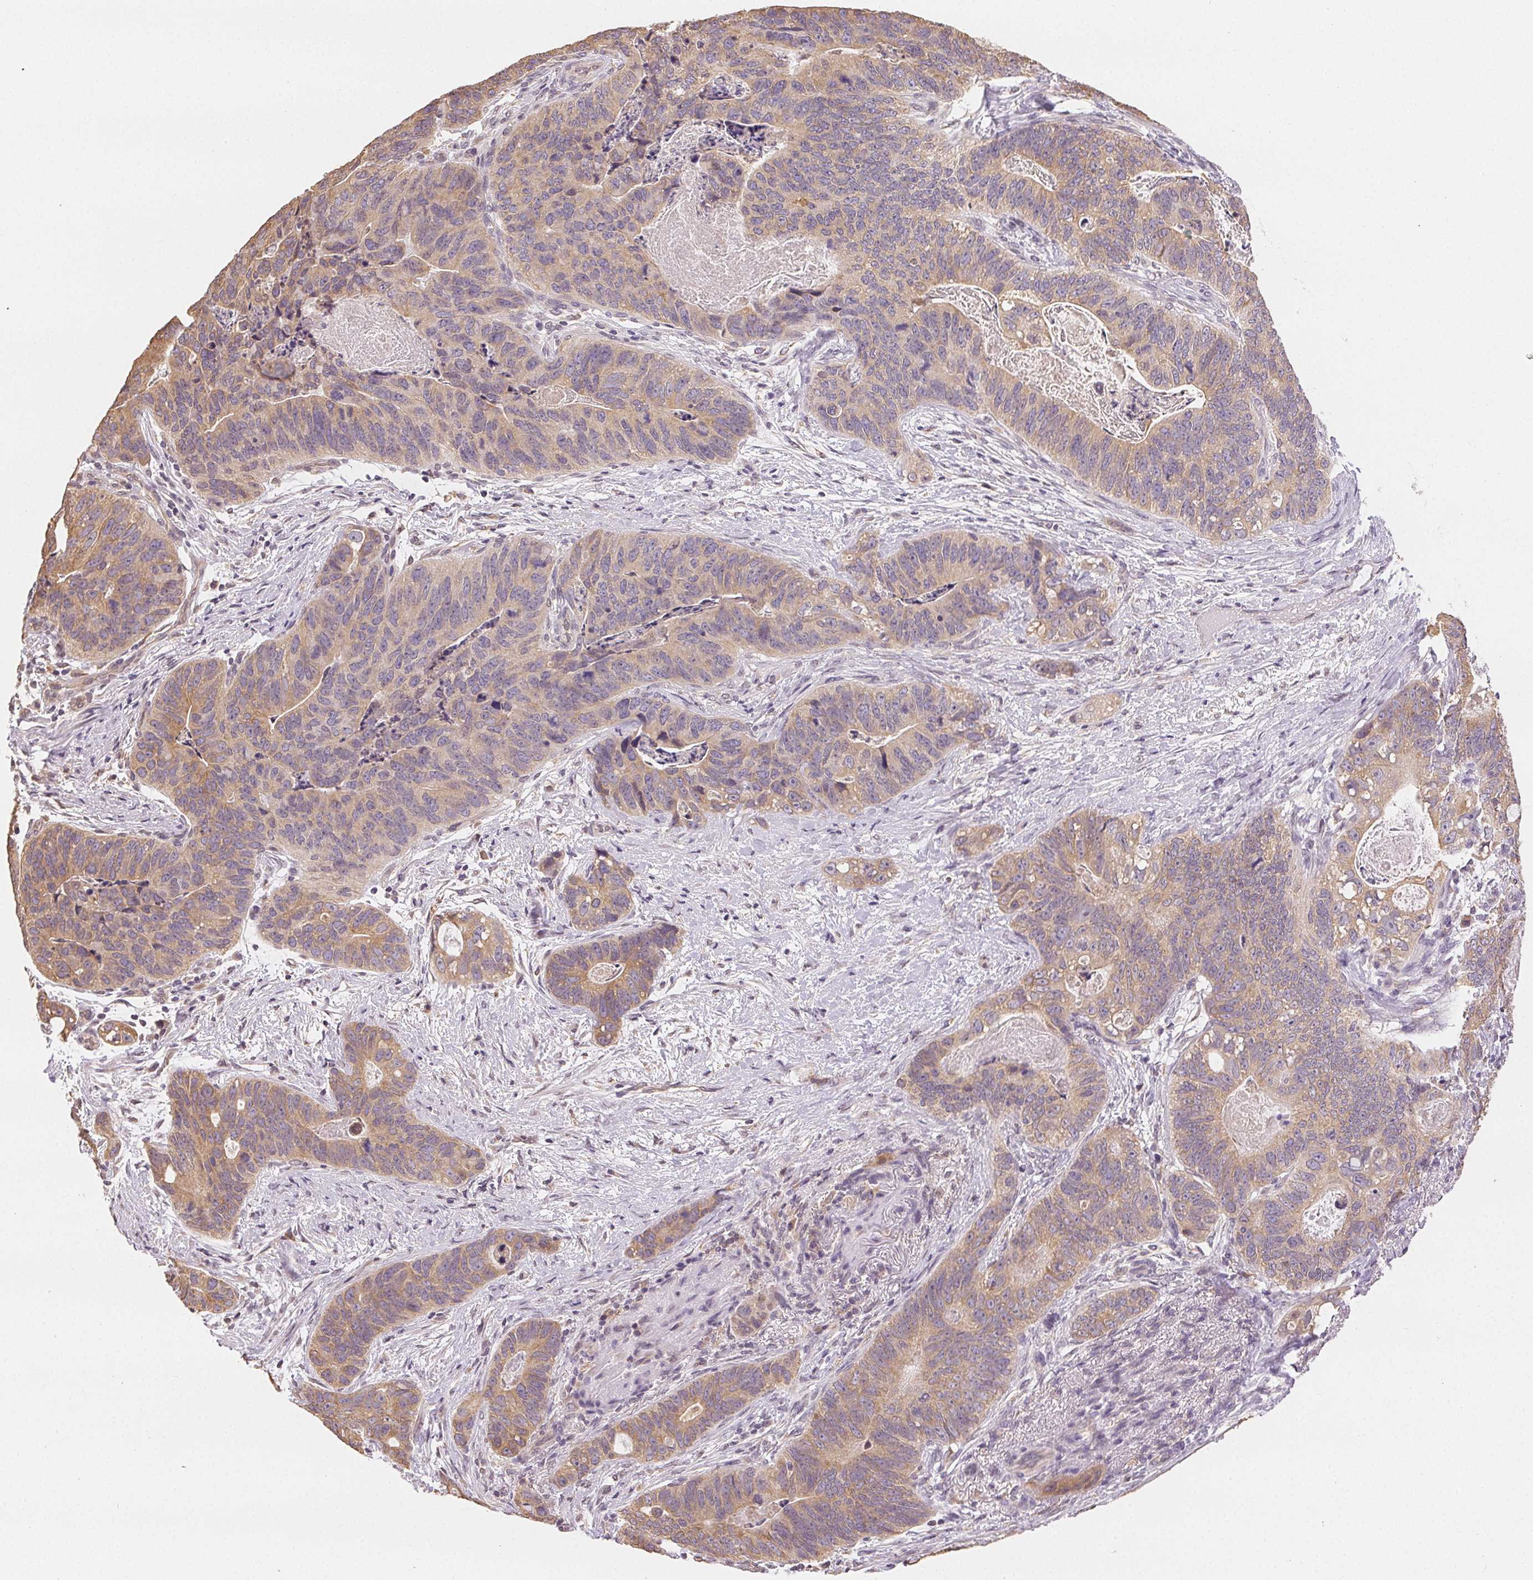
{"staining": {"intensity": "weak", "quantity": "25%-75%", "location": "cytoplasmic/membranous"}, "tissue": "stomach cancer", "cell_type": "Tumor cells", "image_type": "cancer", "snomed": [{"axis": "morphology", "description": "Normal tissue, NOS"}, {"axis": "morphology", "description": "Adenocarcinoma, NOS"}, {"axis": "topography", "description": "Stomach"}], "caption": "This image displays IHC staining of human stomach cancer (adenocarcinoma), with low weak cytoplasmic/membranous positivity in about 25%-75% of tumor cells.", "gene": "SEZ6L2", "patient": {"sex": "female", "age": 89}}